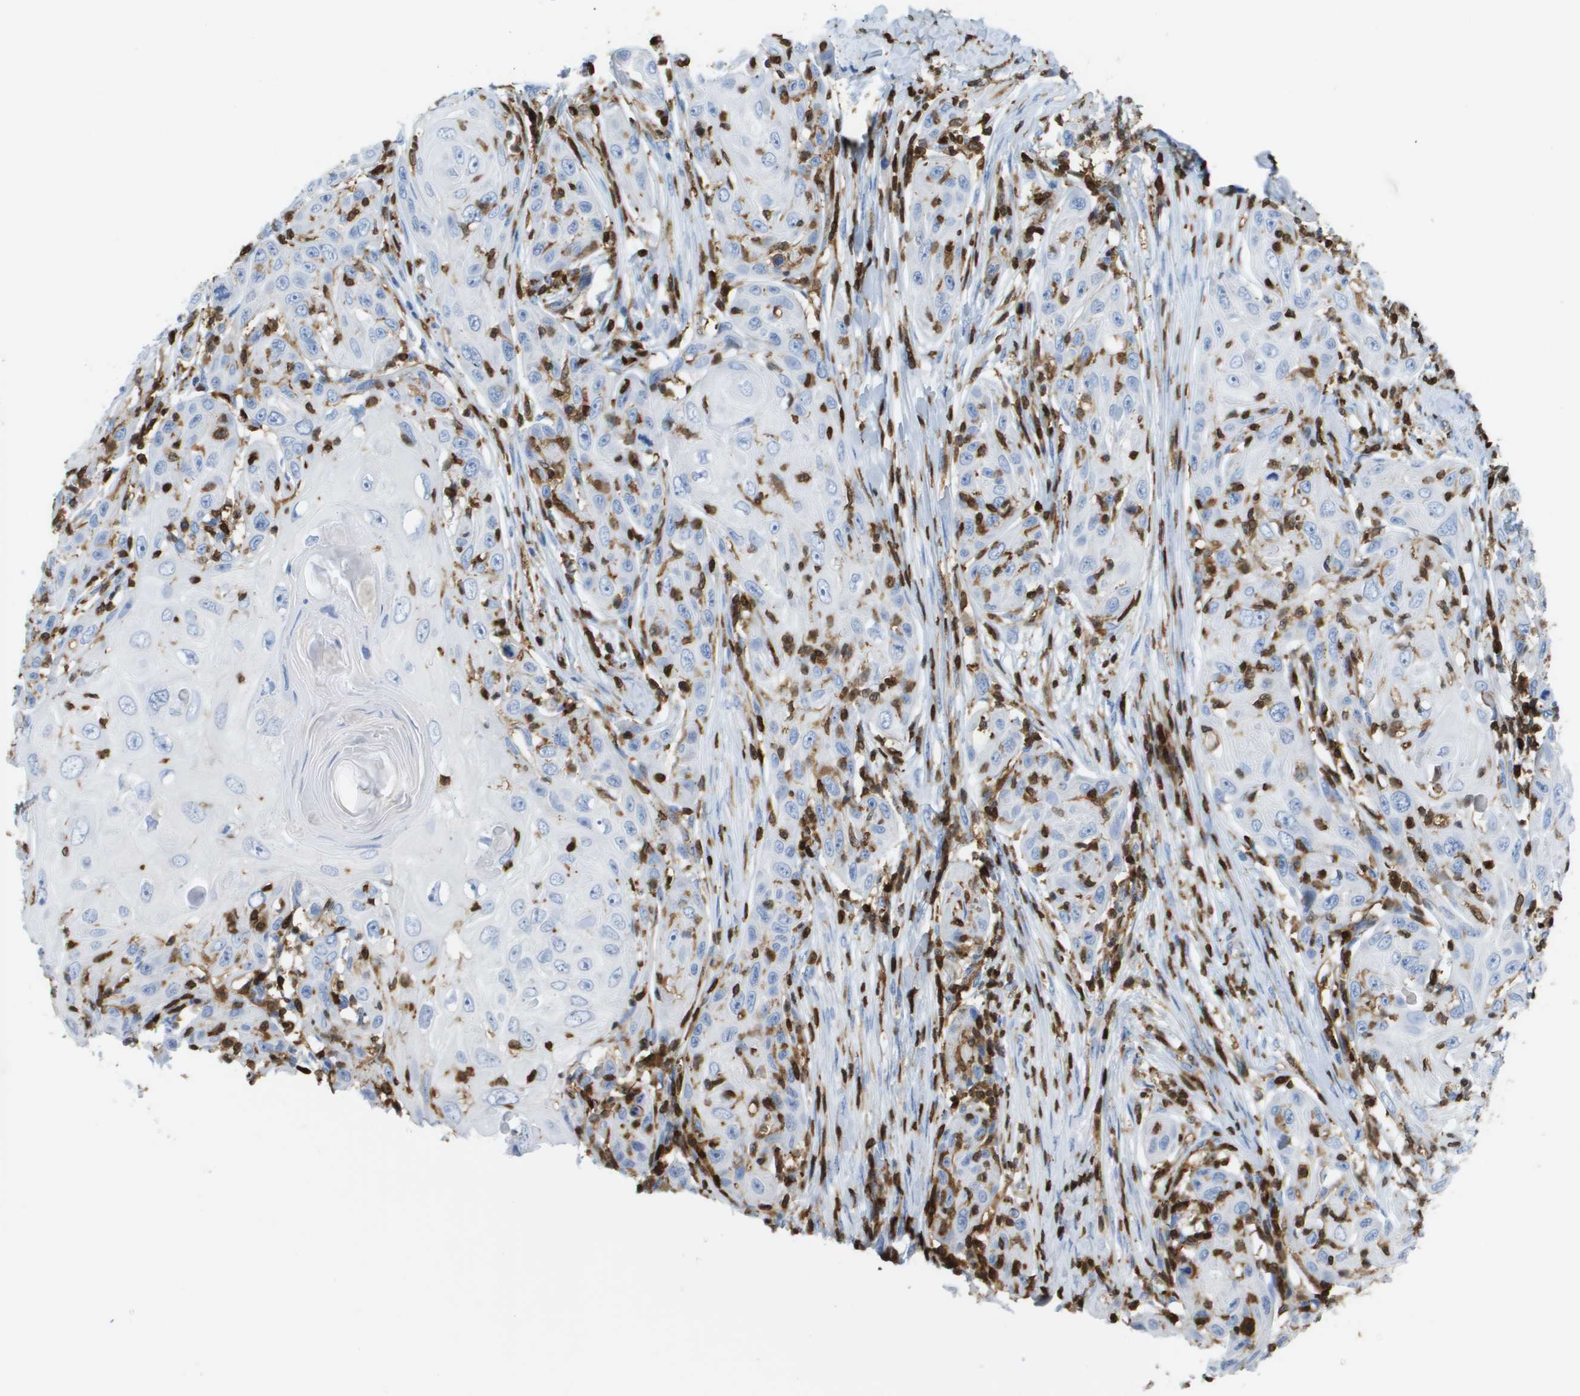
{"staining": {"intensity": "negative", "quantity": "none", "location": "none"}, "tissue": "skin cancer", "cell_type": "Tumor cells", "image_type": "cancer", "snomed": [{"axis": "morphology", "description": "Squamous cell carcinoma, NOS"}, {"axis": "topography", "description": "Skin"}], "caption": "This is an IHC micrograph of skin cancer. There is no expression in tumor cells.", "gene": "DOCK5", "patient": {"sex": "female", "age": 88}}